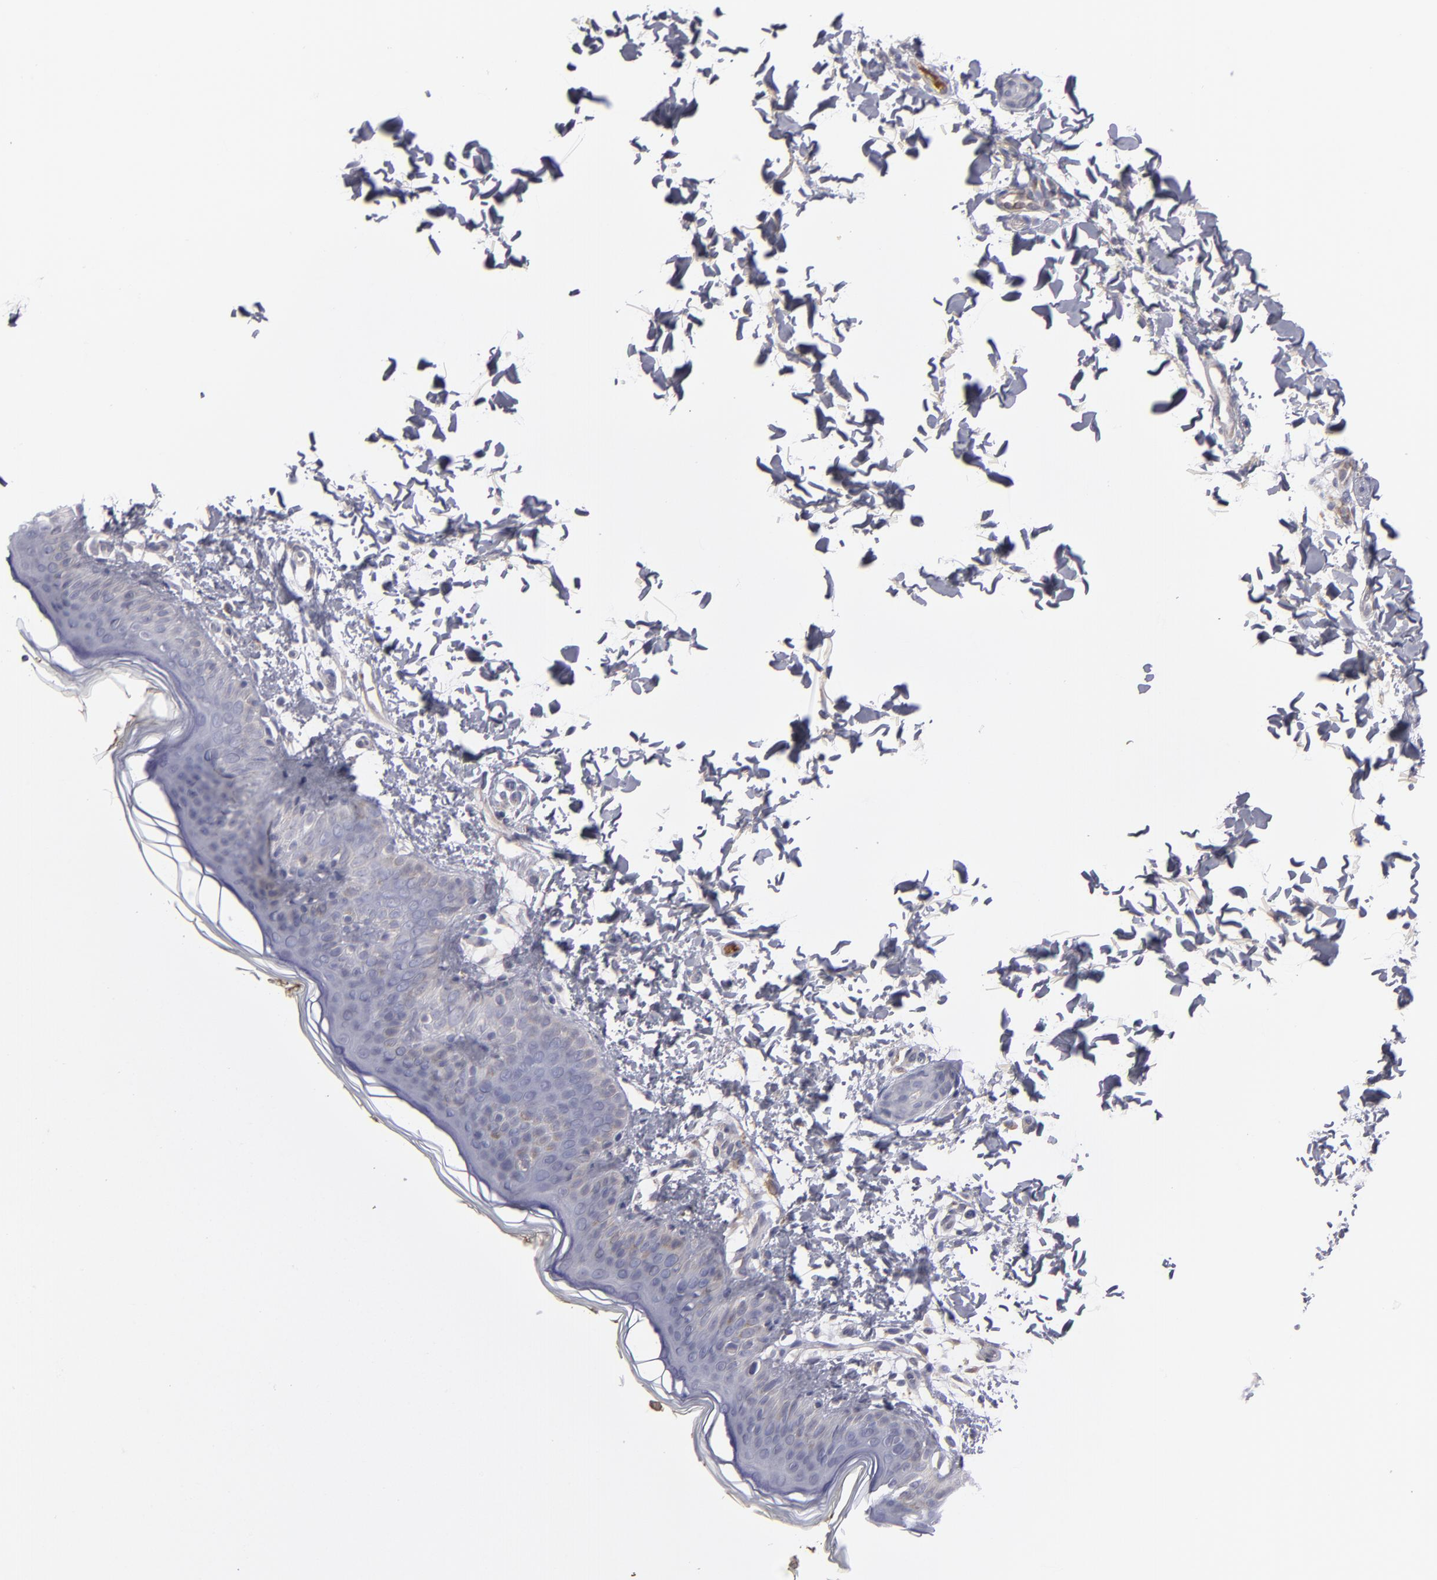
{"staining": {"intensity": "negative", "quantity": "none", "location": "none"}, "tissue": "skin", "cell_type": "Fibroblasts", "image_type": "normal", "snomed": [{"axis": "morphology", "description": "Normal tissue, NOS"}, {"axis": "topography", "description": "Skin"}], "caption": "Immunohistochemical staining of benign skin reveals no significant expression in fibroblasts.", "gene": "ITIH4", "patient": {"sex": "female", "age": 4}}